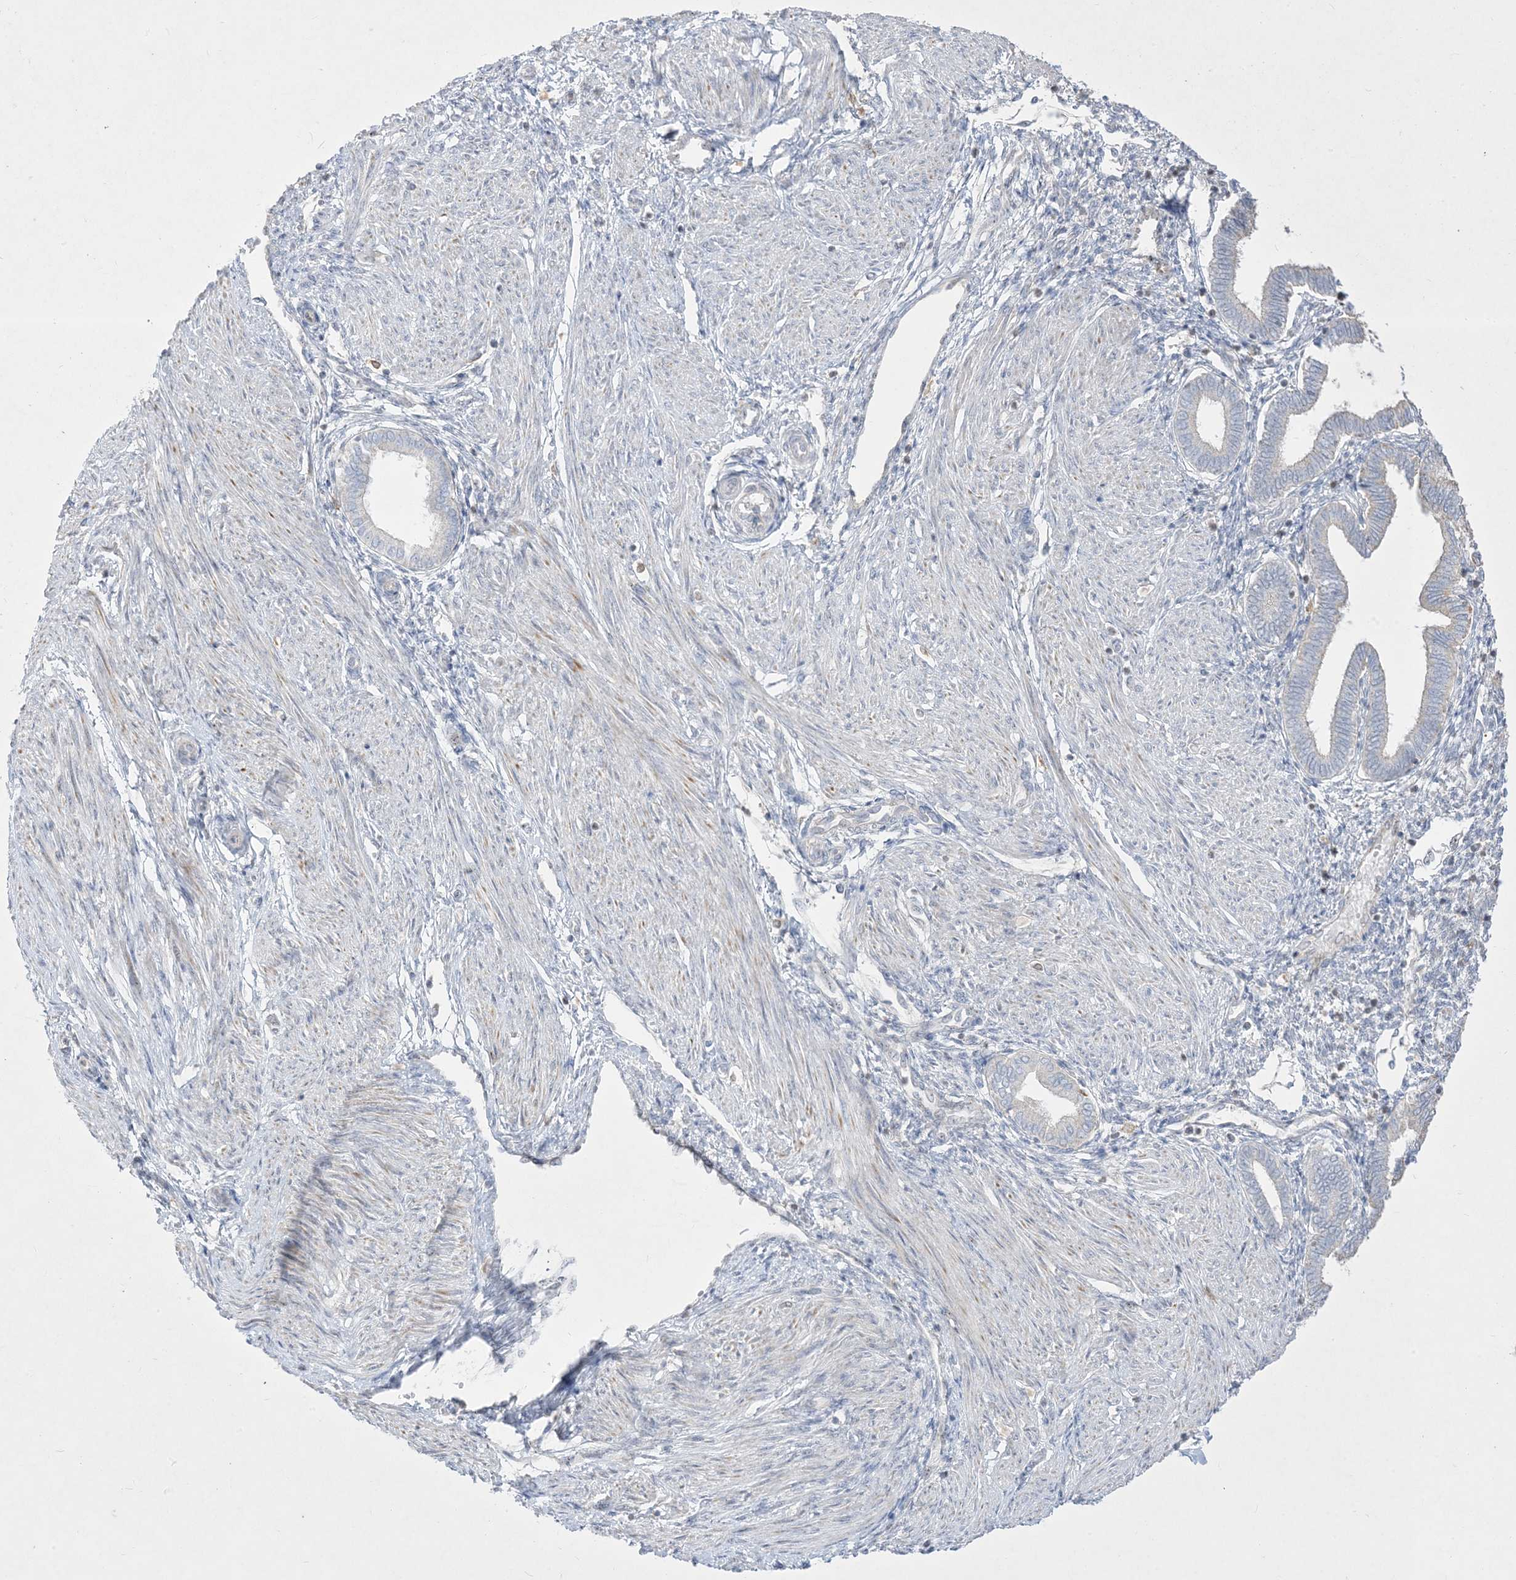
{"staining": {"intensity": "negative", "quantity": "none", "location": "none"}, "tissue": "endometrium", "cell_type": "Cells in endometrial stroma", "image_type": "normal", "snomed": [{"axis": "morphology", "description": "Normal tissue, NOS"}, {"axis": "topography", "description": "Endometrium"}], "caption": "An image of human endometrium is negative for staining in cells in endometrial stroma. (Immunohistochemistry (ihc), brightfield microscopy, high magnification).", "gene": "BHLHE40", "patient": {"sex": "female", "age": 53}}